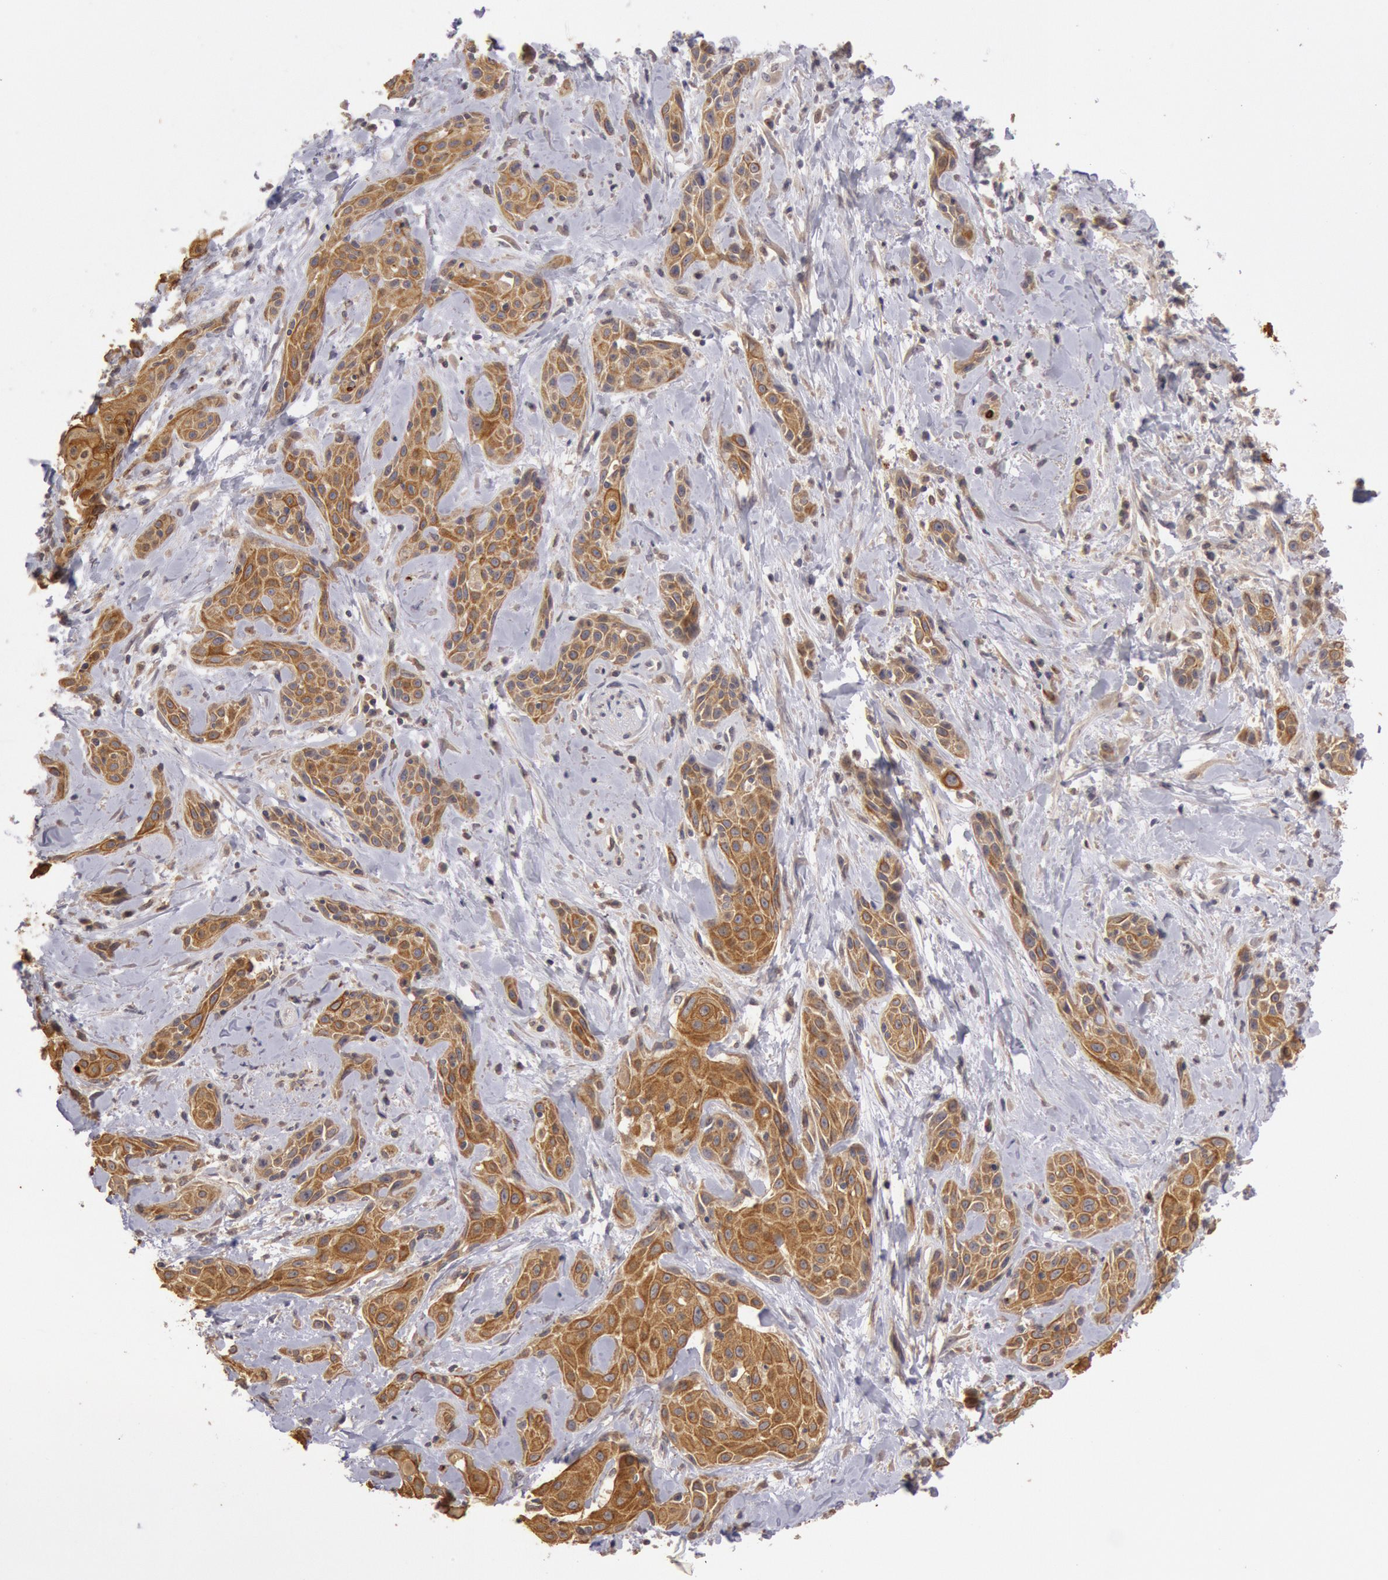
{"staining": {"intensity": "strong", "quantity": ">75%", "location": "cytoplasmic/membranous"}, "tissue": "skin cancer", "cell_type": "Tumor cells", "image_type": "cancer", "snomed": [{"axis": "morphology", "description": "Squamous cell carcinoma, NOS"}, {"axis": "topography", "description": "Skin"}, {"axis": "topography", "description": "Anal"}], "caption": "Protein staining reveals strong cytoplasmic/membranous staining in approximately >75% of tumor cells in squamous cell carcinoma (skin).", "gene": "PLA2G6", "patient": {"sex": "male", "age": 64}}